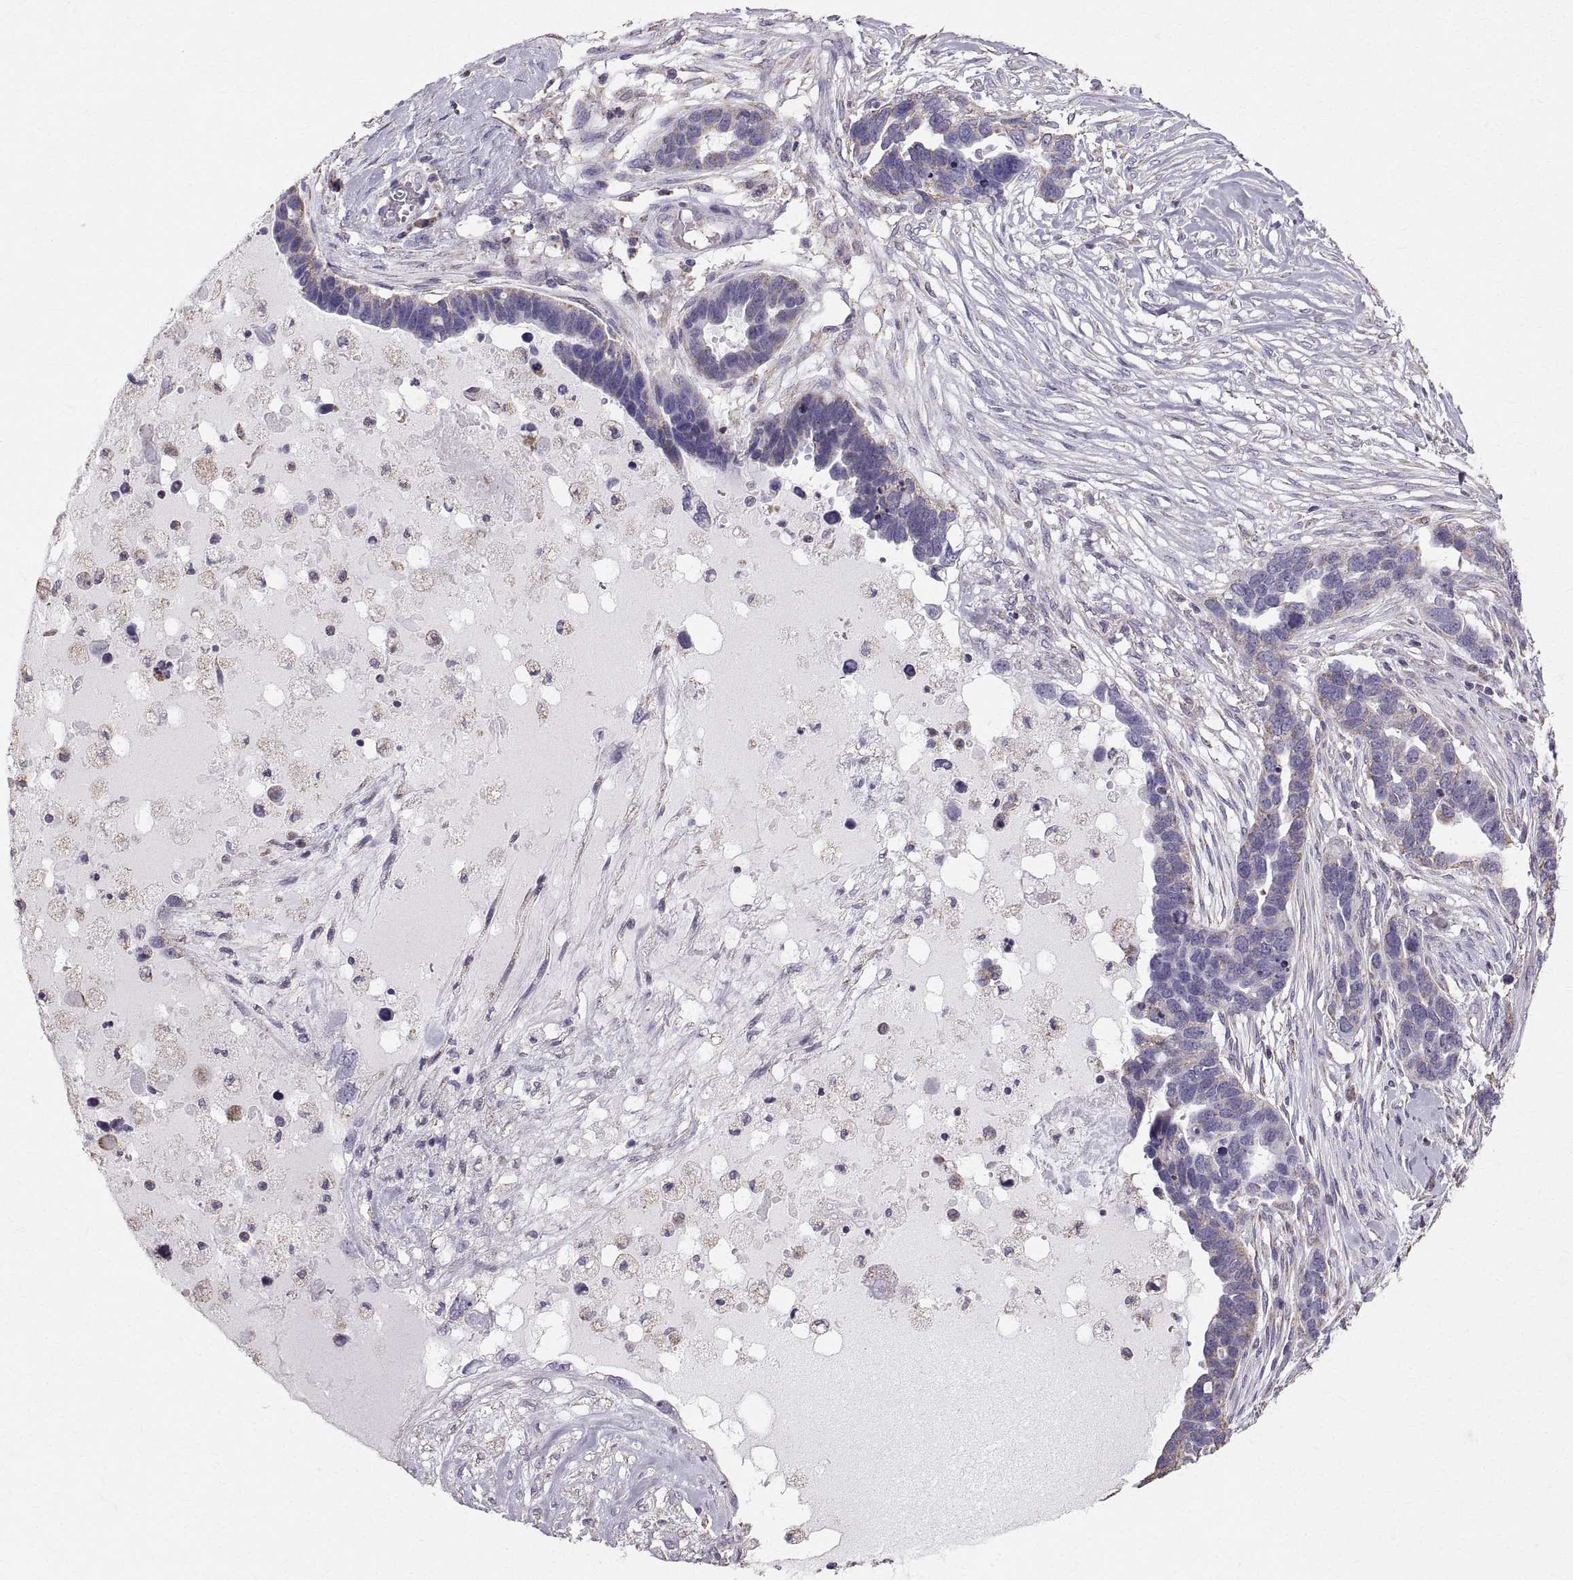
{"staining": {"intensity": "weak", "quantity": "<25%", "location": "cytoplasmic/membranous"}, "tissue": "ovarian cancer", "cell_type": "Tumor cells", "image_type": "cancer", "snomed": [{"axis": "morphology", "description": "Cystadenocarcinoma, serous, NOS"}, {"axis": "topography", "description": "Ovary"}], "caption": "IHC image of neoplastic tissue: serous cystadenocarcinoma (ovarian) stained with DAB displays no significant protein staining in tumor cells.", "gene": "STMND1", "patient": {"sex": "female", "age": 54}}